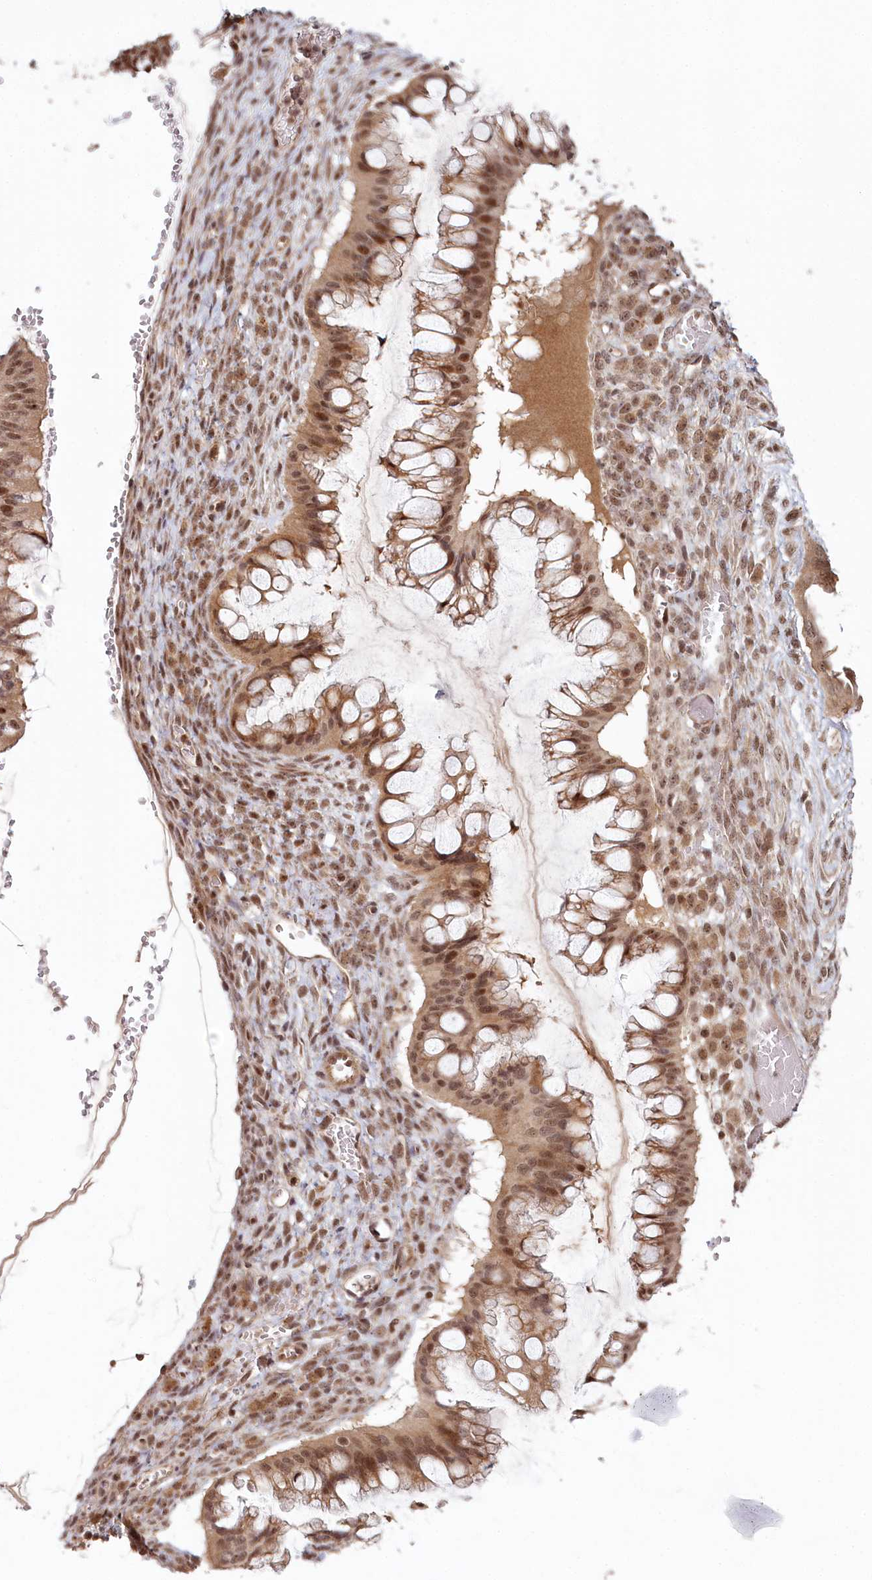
{"staining": {"intensity": "moderate", "quantity": ">75%", "location": "nuclear"}, "tissue": "ovarian cancer", "cell_type": "Tumor cells", "image_type": "cancer", "snomed": [{"axis": "morphology", "description": "Cystadenocarcinoma, mucinous, NOS"}, {"axis": "topography", "description": "Ovary"}], "caption": "The image demonstrates staining of mucinous cystadenocarcinoma (ovarian), revealing moderate nuclear protein positivity (brown color) within tumor cells. (DAB = brown stain, brightfield microscopy at high magnification).", "gene": "WAPL", "patient": {"sex": "female", "age": 73}}